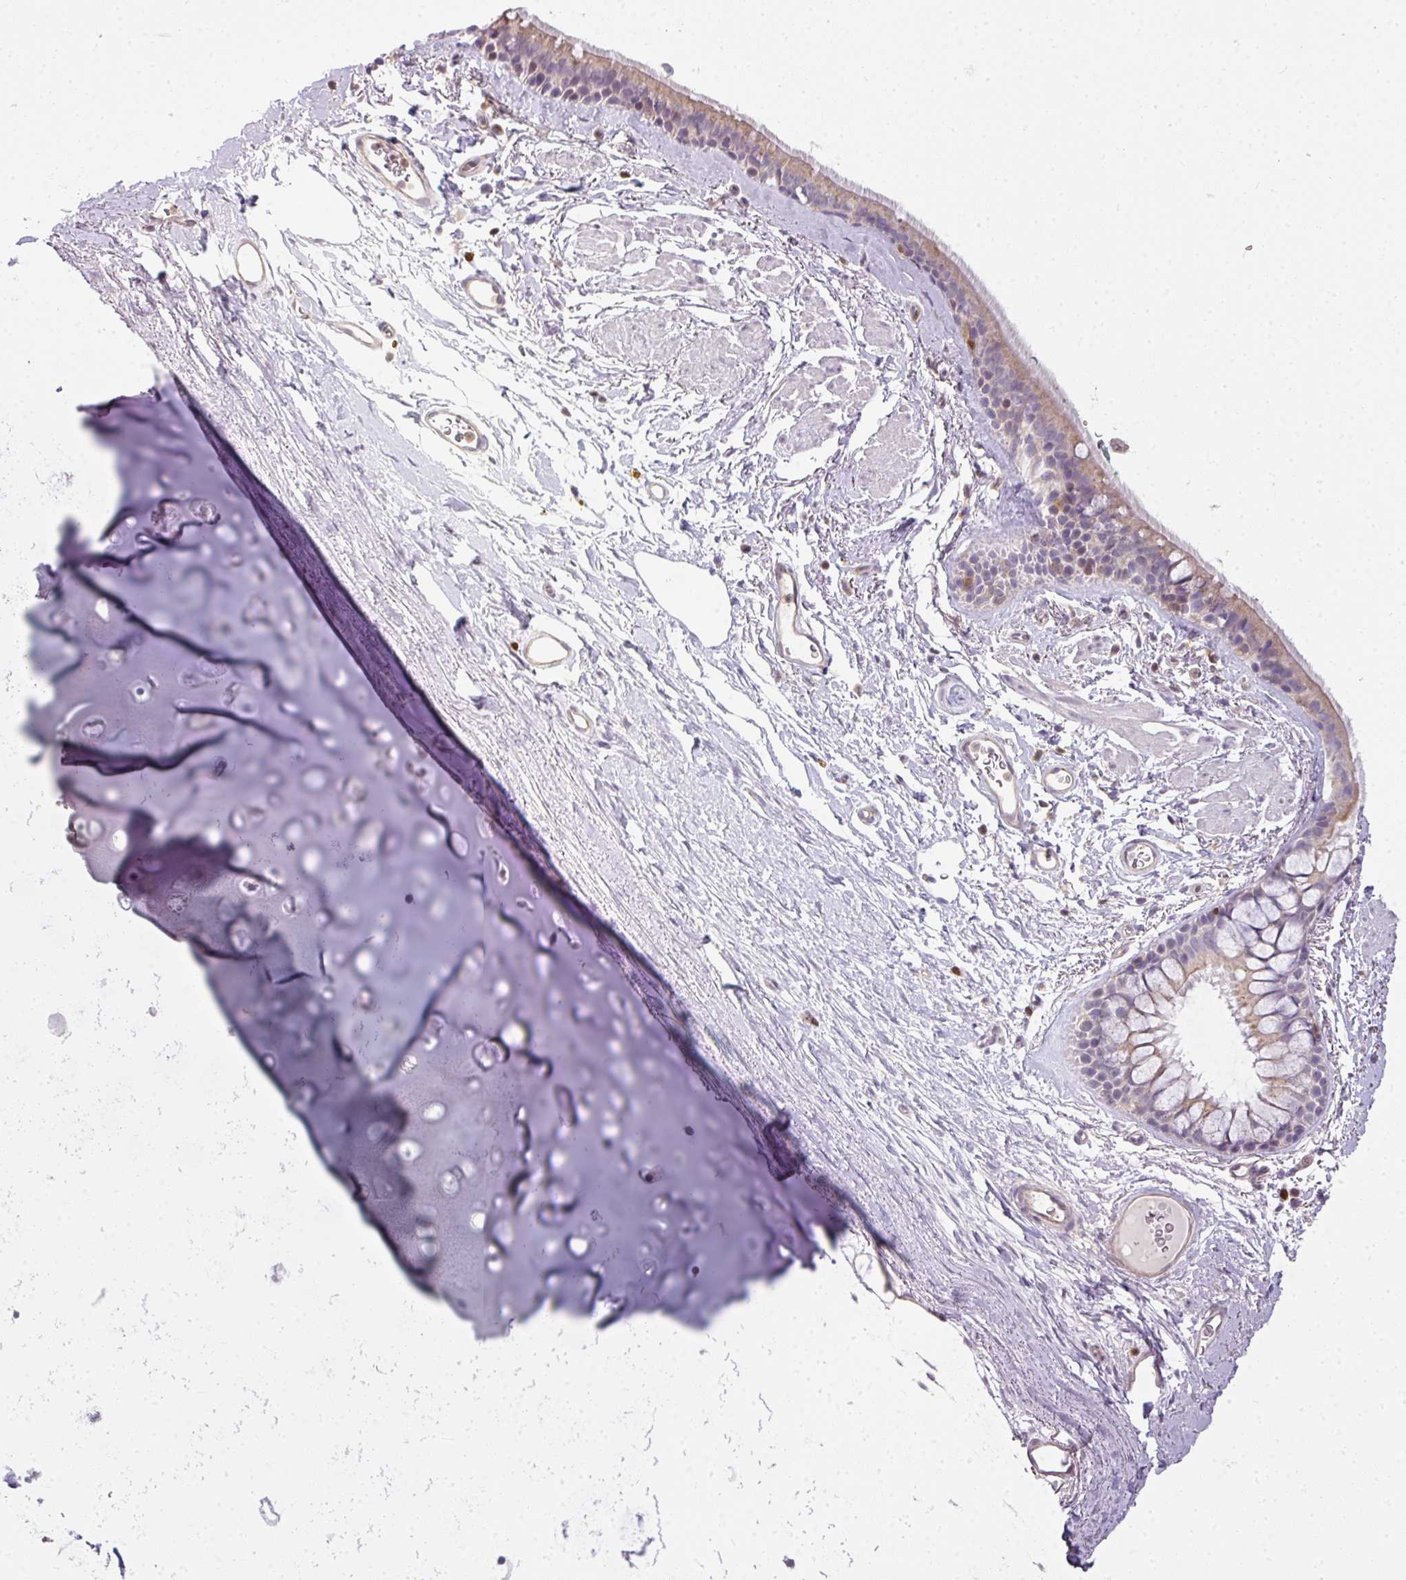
{"staining": {"intensity": "weak", "quantity": "25%-75%", "location": "cytoplasmic/membranous"}, "tissue": "bronchus", "cell_type": "Respiratory epithelial cells", "image_type": "normal", "snomed": [{"axis": "morphology", "description": "Normal tissue, NOS"}, {"axis": "topography", "description": "Lymph node"}, {"axis": "topography", "description": "Cartilage tissue"}, {"axis": "topography", "description": "Bronchus"}], "caption": "Respiratory epithelial cells show weak cytoplasmic/membranous positivity in approximately 25%-75% of cells in normal bronchus.", "gene": "STAT5A", "patient": {"sex": "female", "age": 70}}